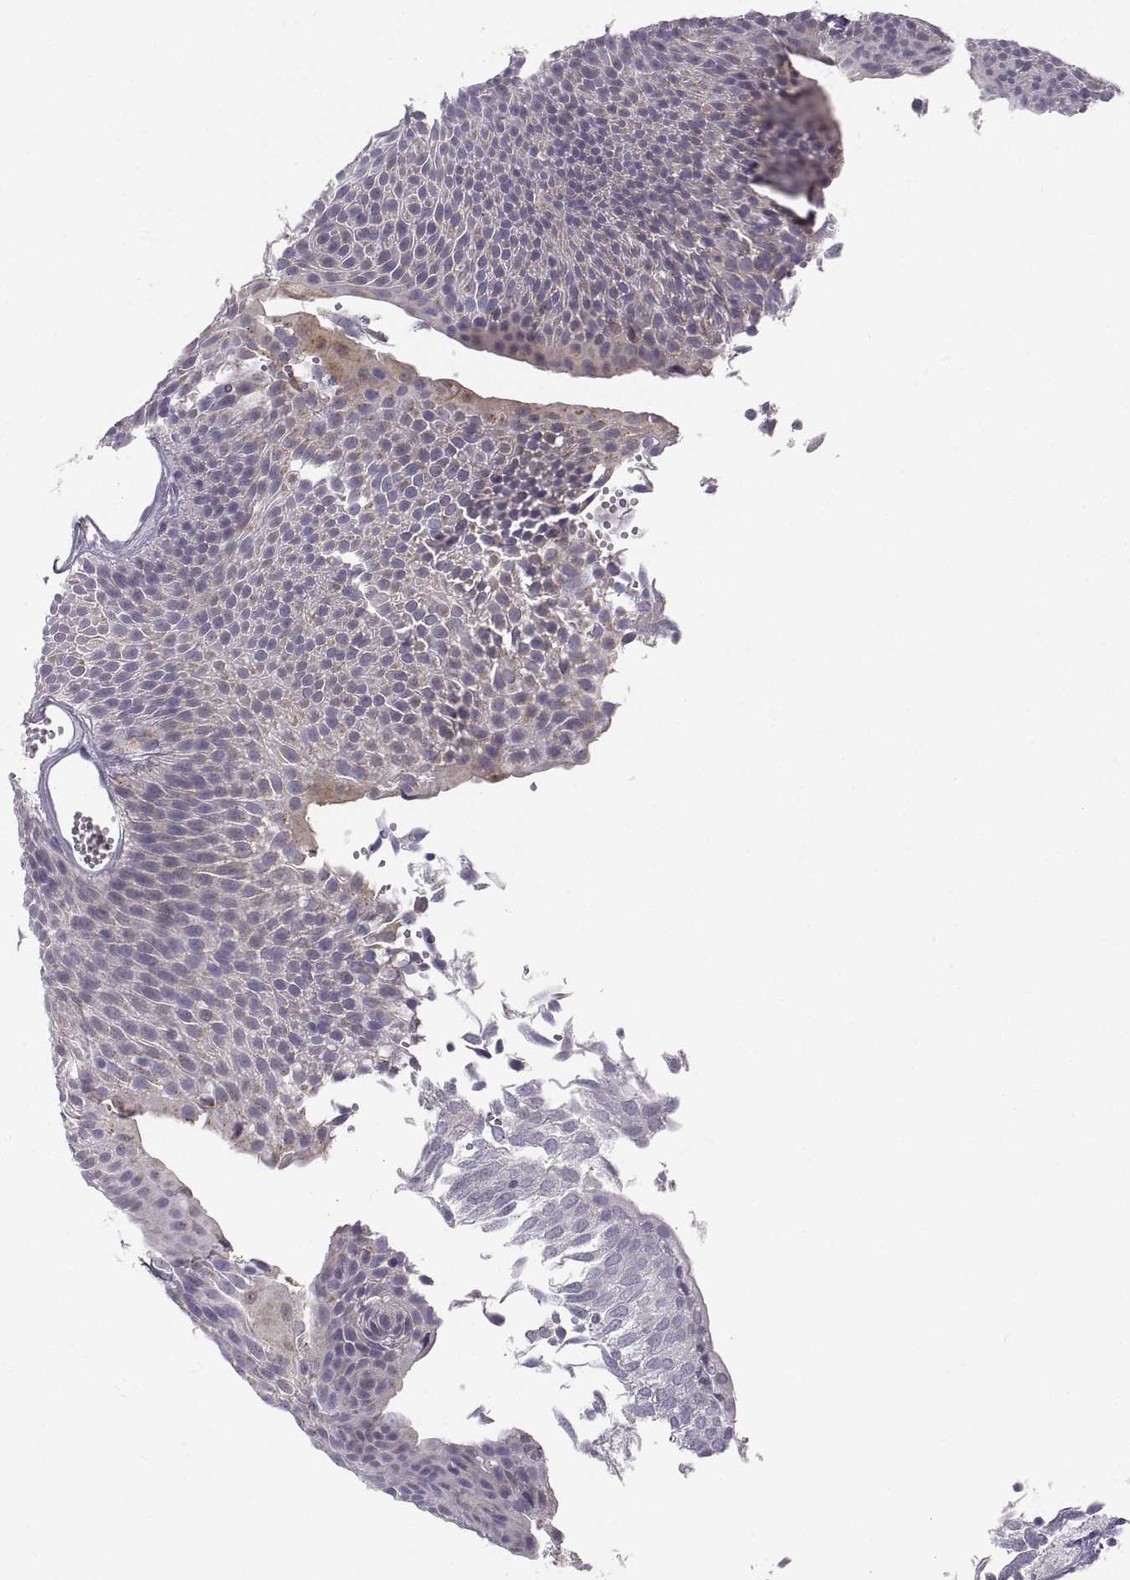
{"staining": {"intensity": "negative", "quantity": "none", "location": "none"}, "tissue": "urothelial cancer", "cell_type": "Tumor cells", "image_type": "cancer", "snomed": [{"axis": "morphology", "description": "Urothelial carcinoma, Low grade"}, {"axis": "topography", "description": "Urinary bladder"}], "caption": "Tumor cells are negative for brown protein staining in urothelial cancer.", "gene": "PGM5", "patient": {"sex": "male", "age": 52}}